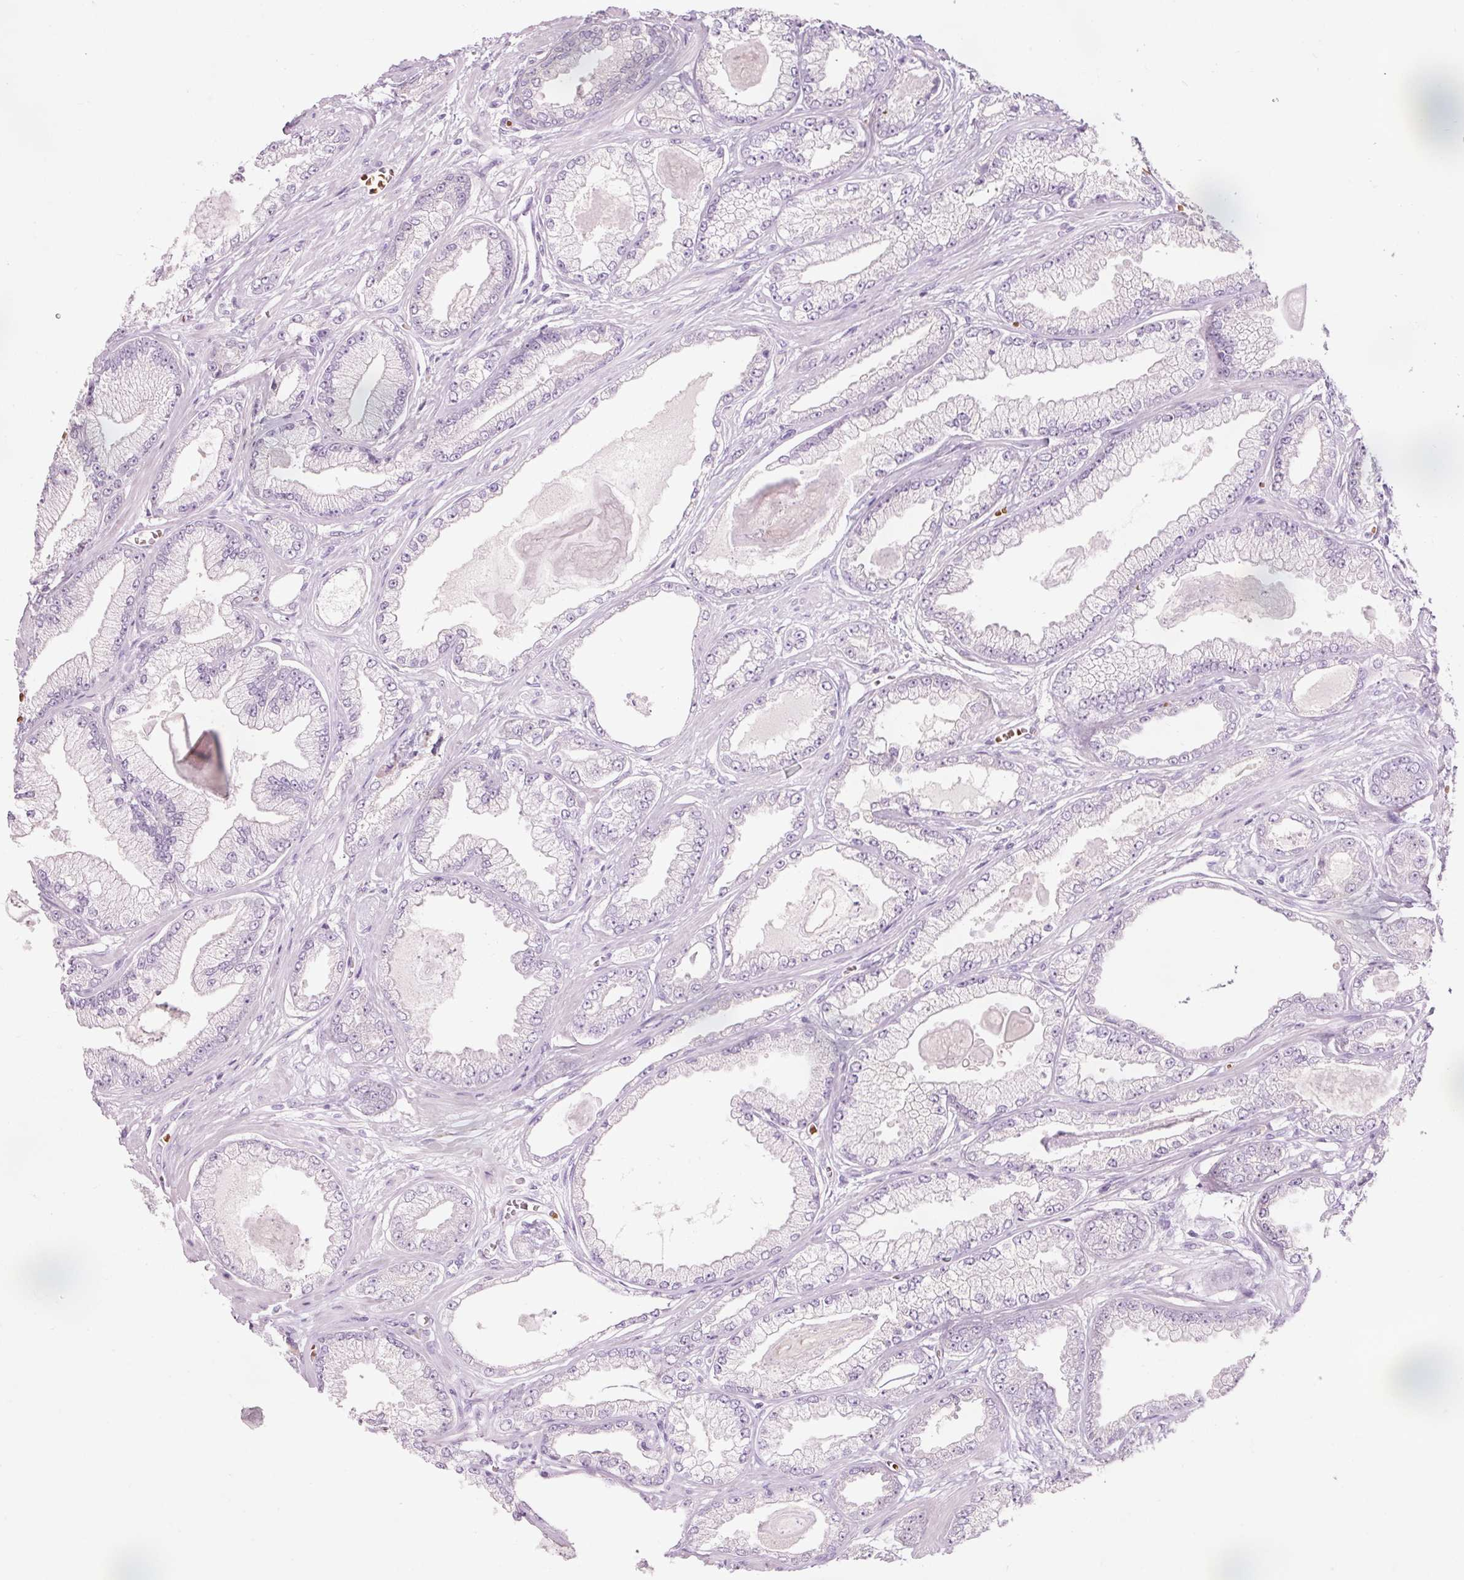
{"staining": {"intensity": "negative", "quantity": "none", "location": "none"}, "tissue": "prostate cancer", "cell_type": "Tumor cells", "image_type": "cancer", "snomed": [{"axis": "morphology", "description": "Adenocarcinoma, Low grade"}, {"axis": "topography", "description": "Prostate"}], "caption": "Immunohistochemistry image of neoplastic tissue: low-grade adenocarcinoma (prostate) stained with DAB displays no significant protein expression in tumor cells.", "gene": "DHRS11", "patient": {"sex": "male", "age": 64}}